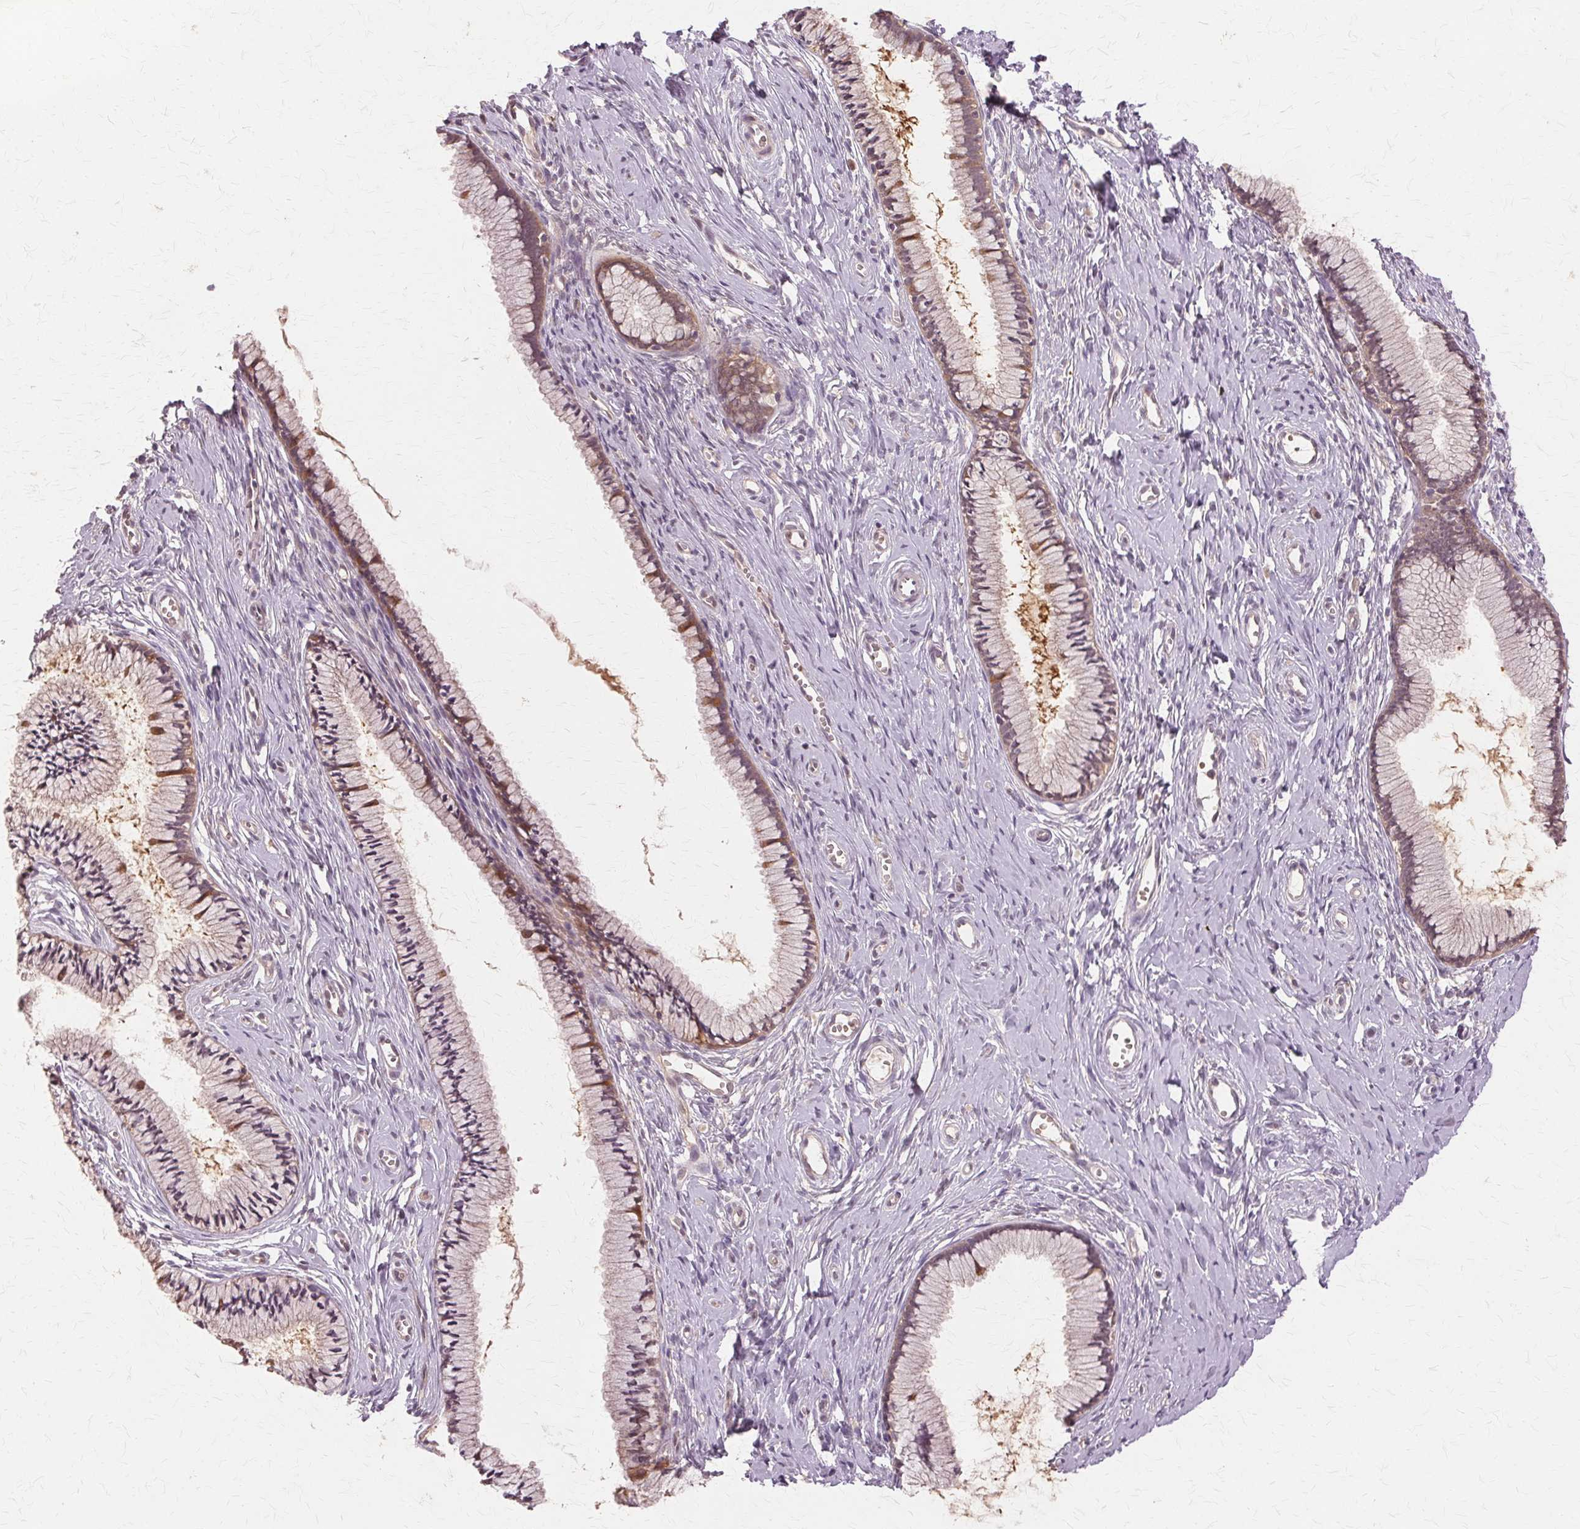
{"staining": {"intensity": "weak", "quantity": ">75%", "location": "cytoplasmic/membranous,nuclear"}, "tissue": "cervix", "cell_type": "Glandular cells", "image_type": "normal", "snomed": [{"axis": "morphology", "description": "Normal tissue, NOS"}, {"axis": "topography", "description": "Cervix"}], "caption": "Weak cytoplasmic/membranous,nuclear expression for a protein is appreciated in about >75% of glandular cells of normal cervix using IHC.", "gene": "PRMT5", "patient": {"sex": "female", "age": 40}}